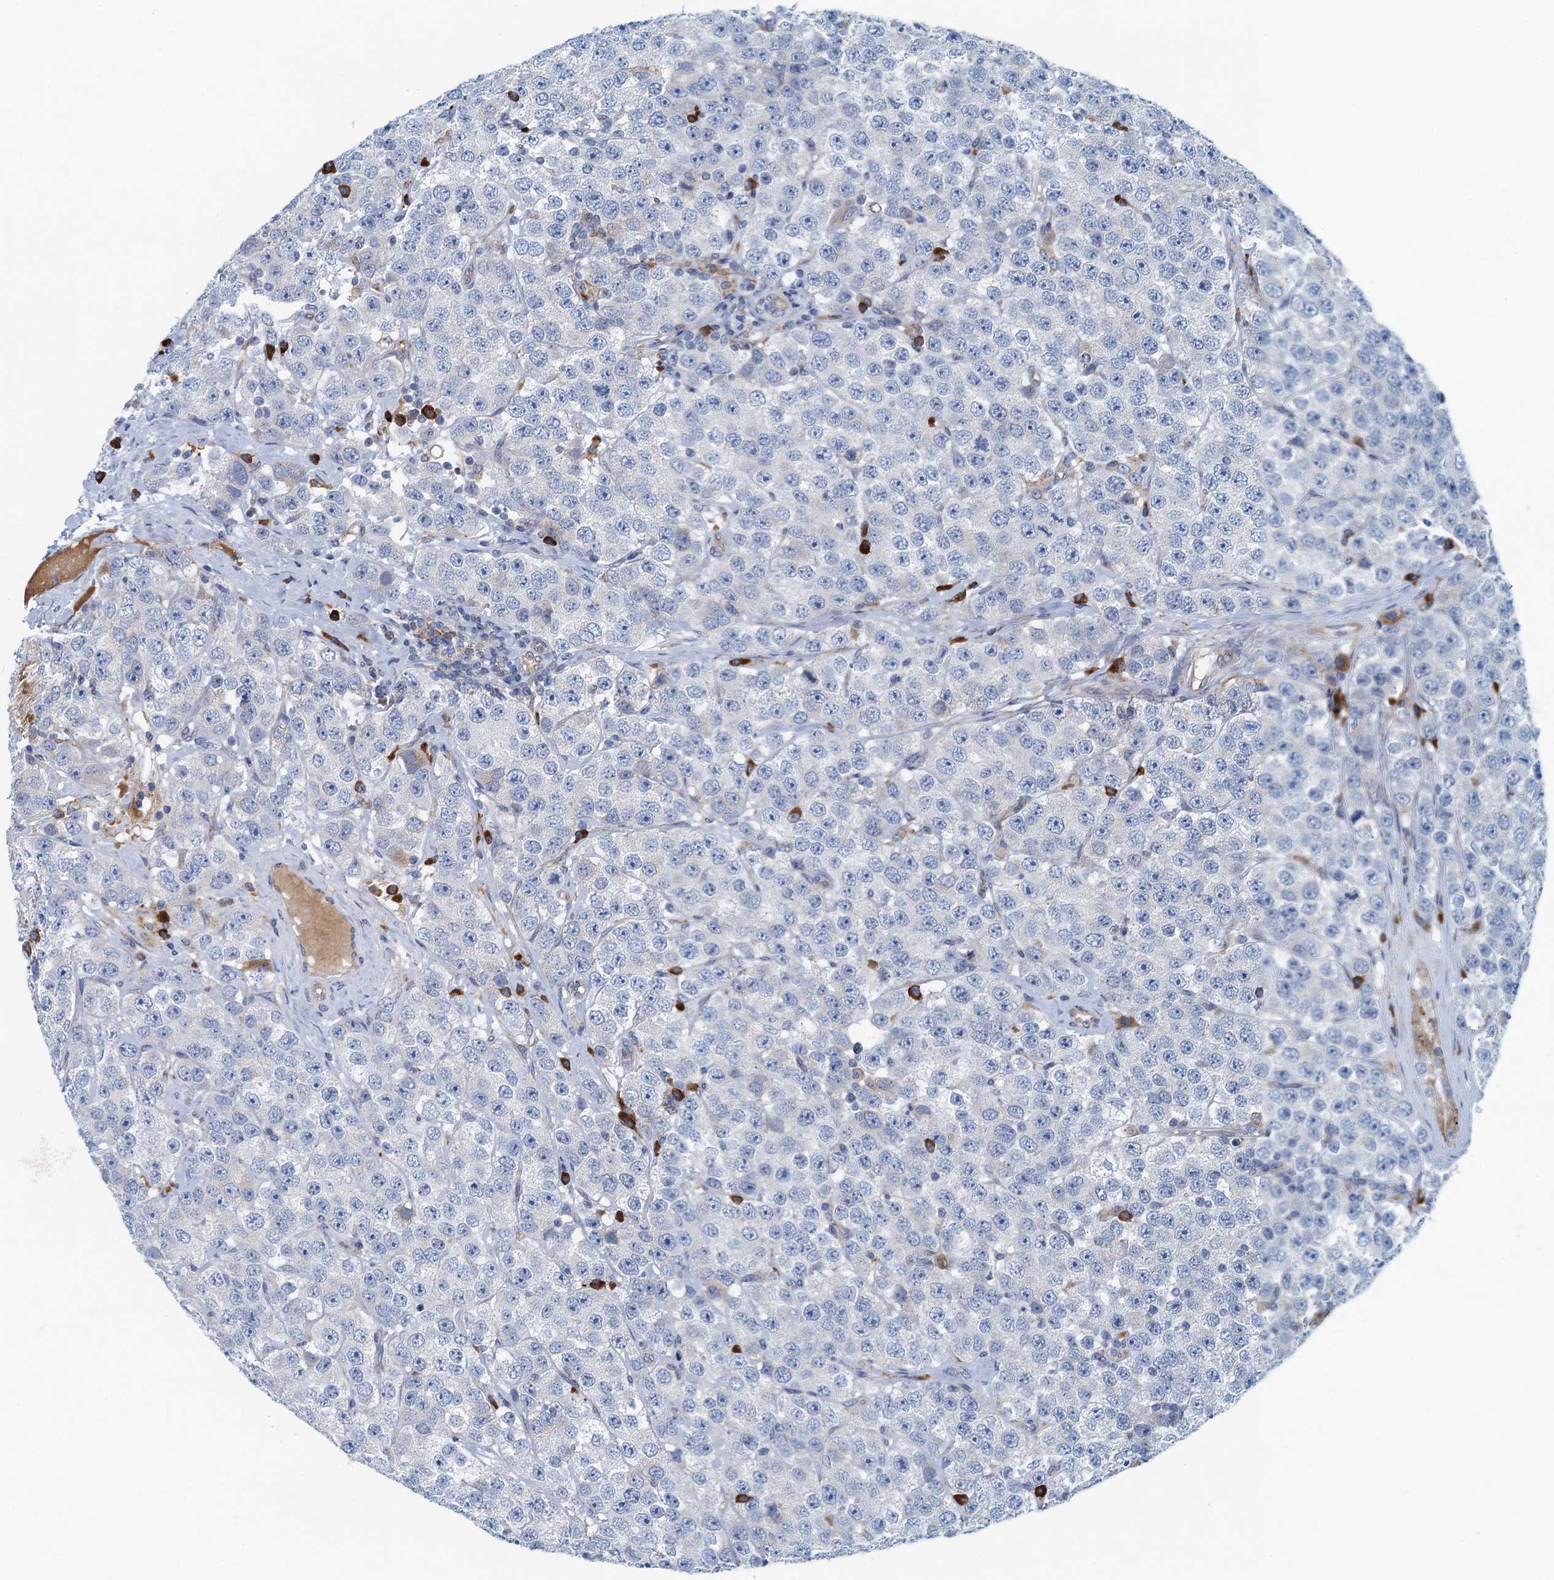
{"staining": {"intensity": "negative", "quantity": "none", "location": "none"}, "tissue": "testis cancer", "cell_type": "Tumor cells", "image_type": "cancer", "snomed": [{"axis": "morphology", "description": "Seminoma, NOS"}, {"axis": "topography", "description": "Testis"}], "caption": "This is an immunohistochemistry (IHC) photomicrograph of human testis seminoma. There is no positivity in tumor cells.", "gene": "MYDGF", "patient": {"sex": "male", "age": 28}}